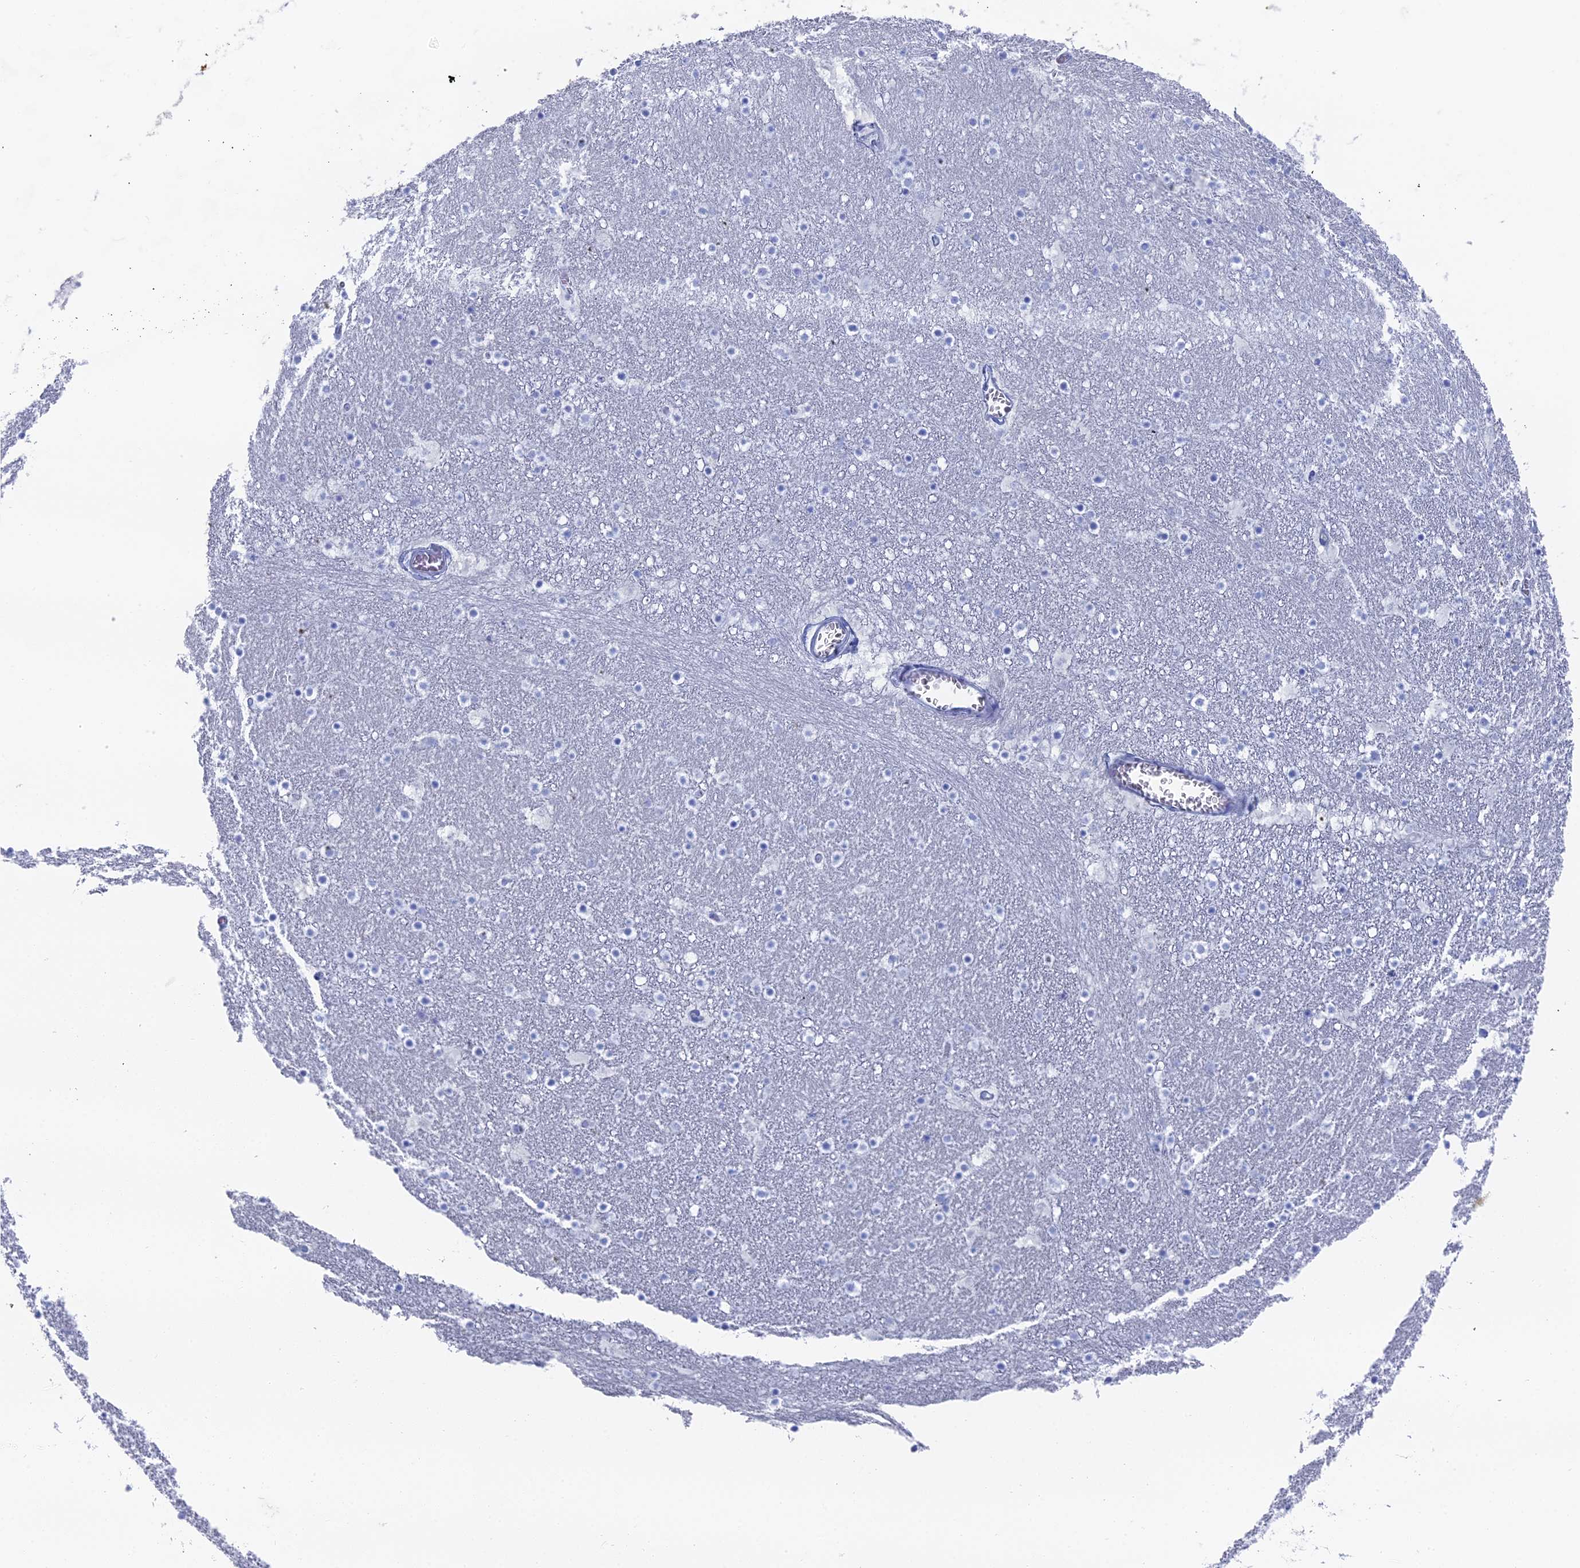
{"staining": {"intensity": "negative", "quantity": "none", "location": "none"}, "tissue": "caudate", "cell_type": "Glial cells", "image_type": "normal", "snomed": [{"axis": "morphology", "description": "Normal tissue, NOS"}, {"axis": "topography", "description": "Lateral ventricle wall"}], "caption": "Immunohistochemistry photomicrograph of benign human caudate stained for a protein (brown), which reveals no staining in glial cells. (Stains: DAB immunohistochemistry (IHC) with hematoxylin counter stain, Microscopy: brightfield microscopy at high magnification).", "gene": "ENPP3", "patient": {"sex": "male", "age": 45}}